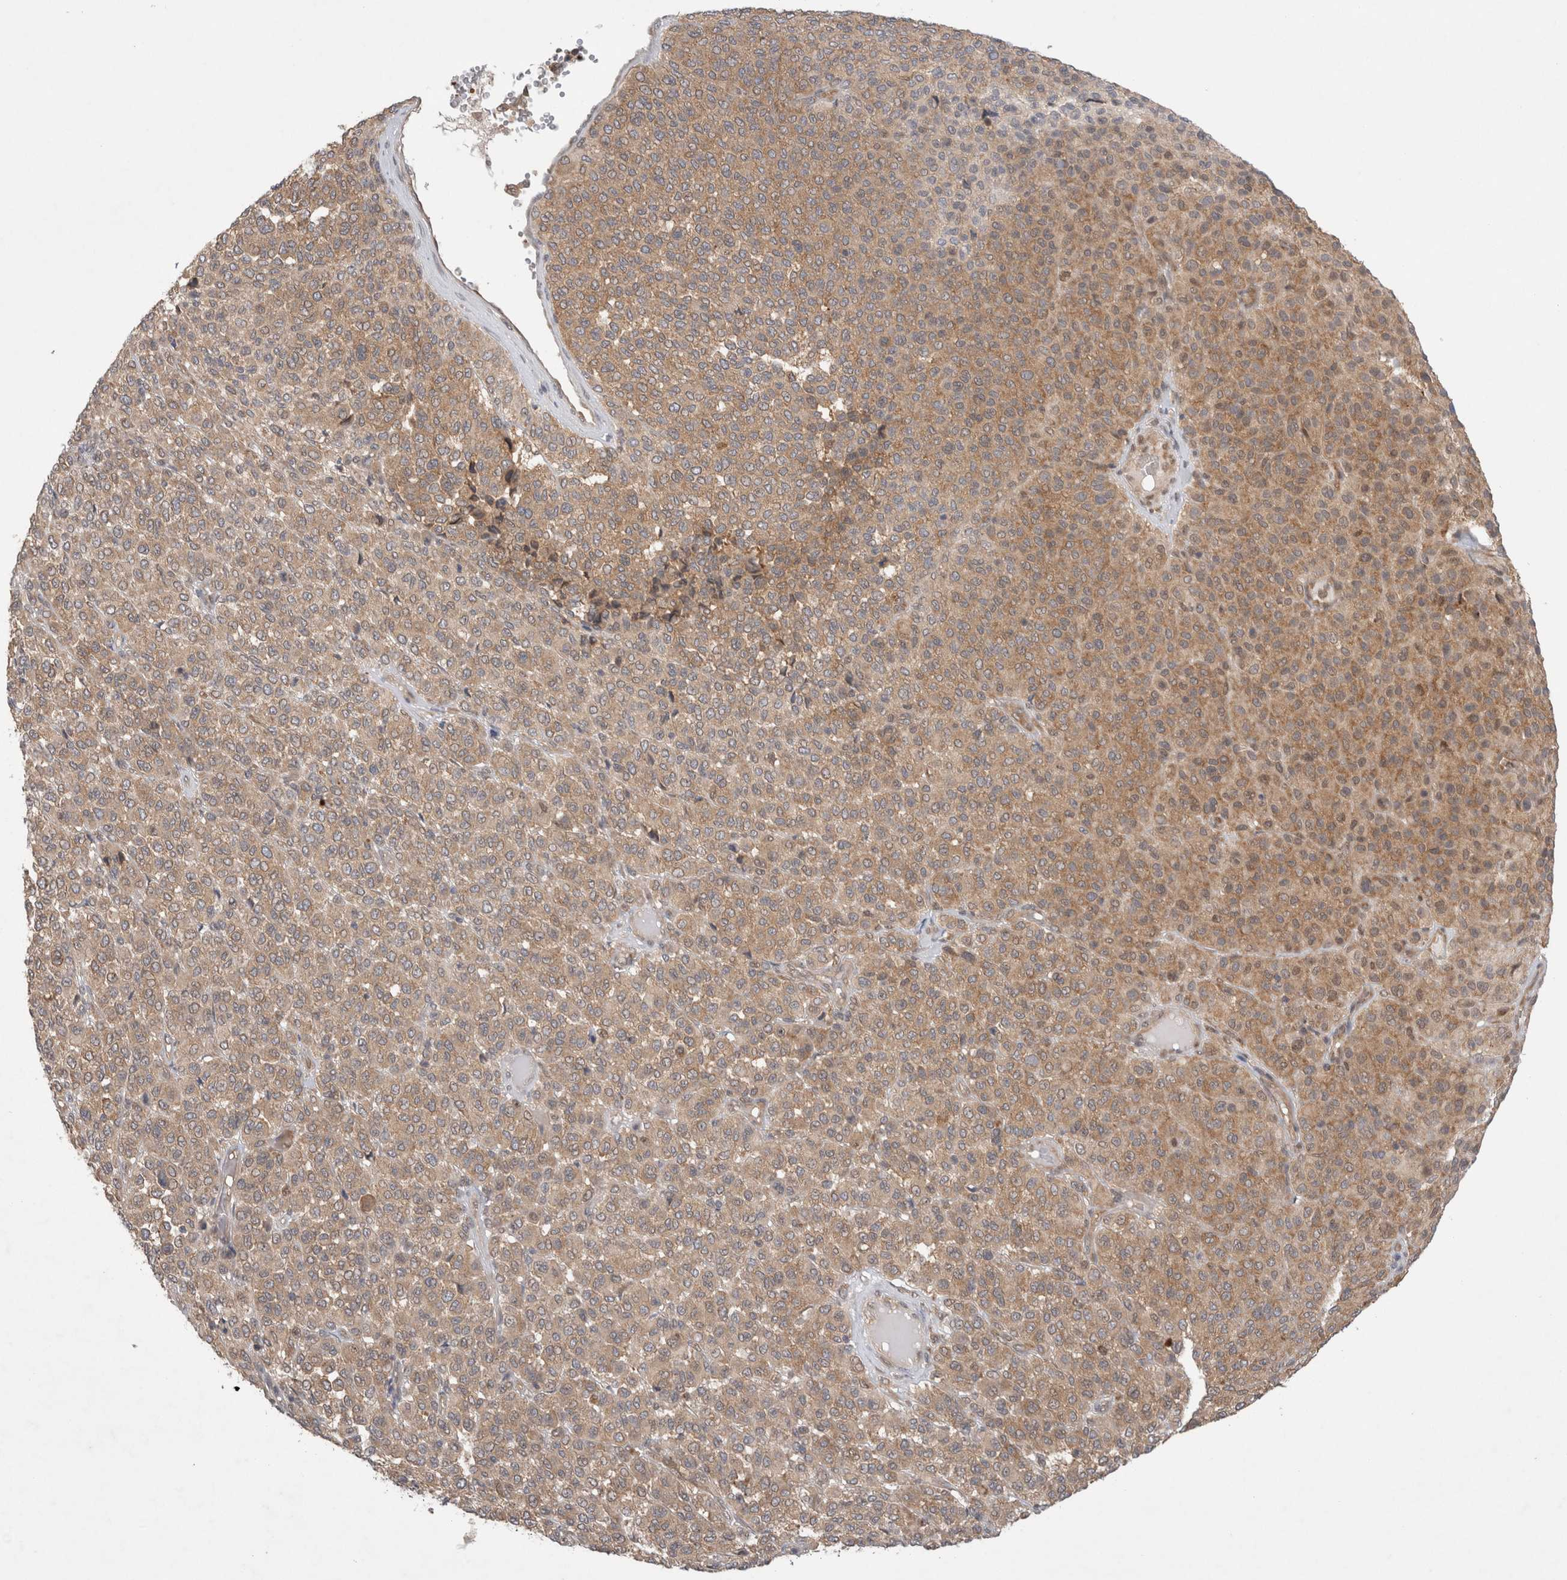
{"staining": {"intensity": "moderate", "quantity": ">75%", "location": "cytoplasmic/membranous"}, "tissue": "melanoma", "cell_type": "Tumor cells", "image_type": "cancer", "snomed": [{"axis": "morphology", "description": "Malignant melanoma, Metastatic site"}, {"axis": "topography", "description": "Pancreas"}], "caption": "Immunohistochemistry micrograph of human melanoma stained for a protein (brown), which reveals medium levels of moderate cytoplasmic/membranous staining in approximately >75% of tumor cells.", "gene": "EIF3E", "patient": {"sex": "female", "age": 30}}